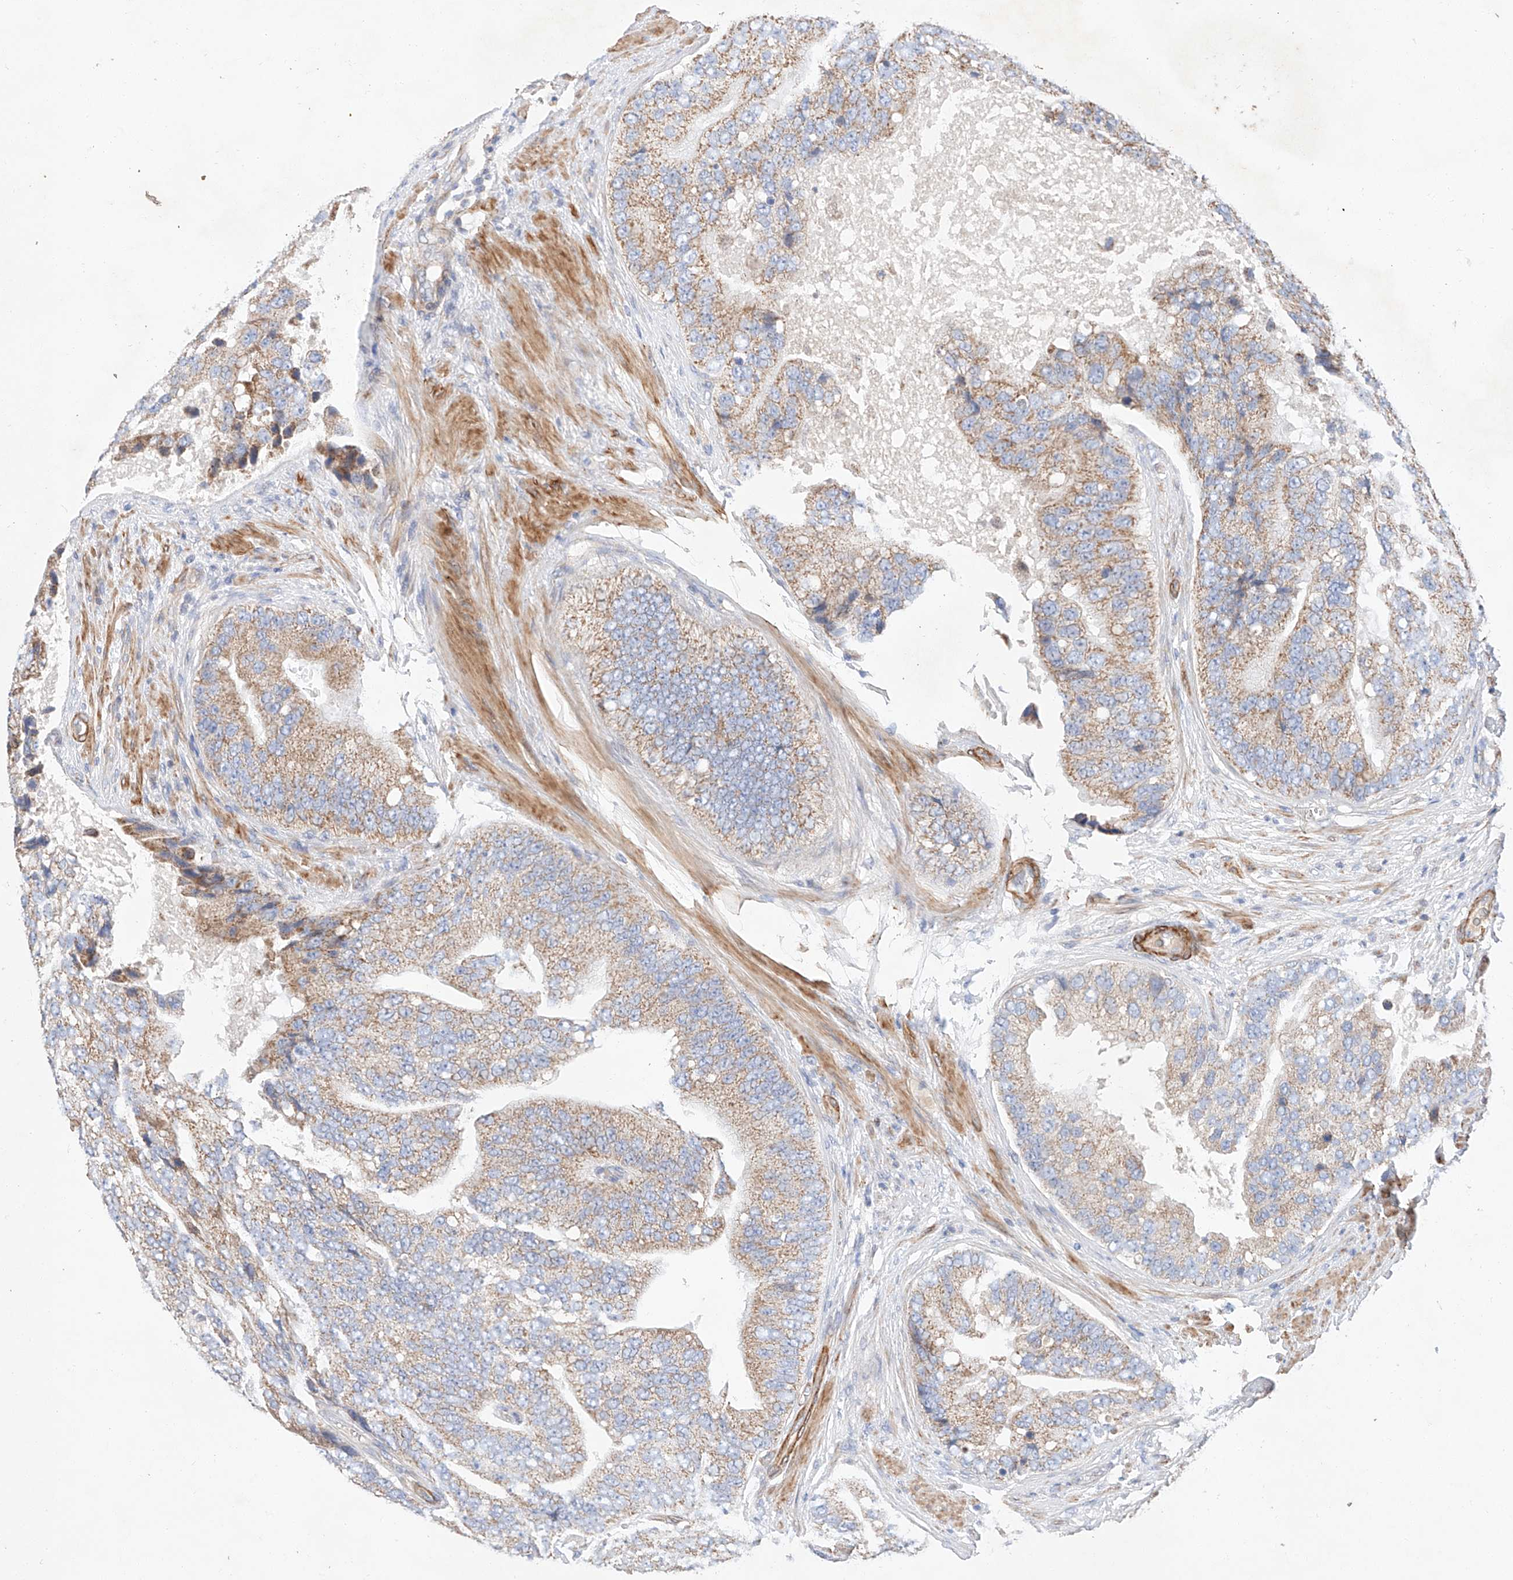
{"staining": {"intensity": "moderate", "quantity": "25%-75%", "location": "cytoplasmic/membranous"}, "tissue": "prostate cancer", "cell_type": "Tumor cells", "image_type": "cancer", "snomed": [{"axis": "morphology", "description": "Adenocarcinoma, High grade"}, {"axis": "topography", "description": "Prostate"}], "caption": "This histopathology image exhibits immunohistochemistry staining of human prostate cancer (high-grade adenocarcinoma), with medium moderate cytoplasmic/membranous positivity in about 25%-75% of tumor cells.", "gene": "C6orf118", "patient": {"sex": "male", "age": 70}}